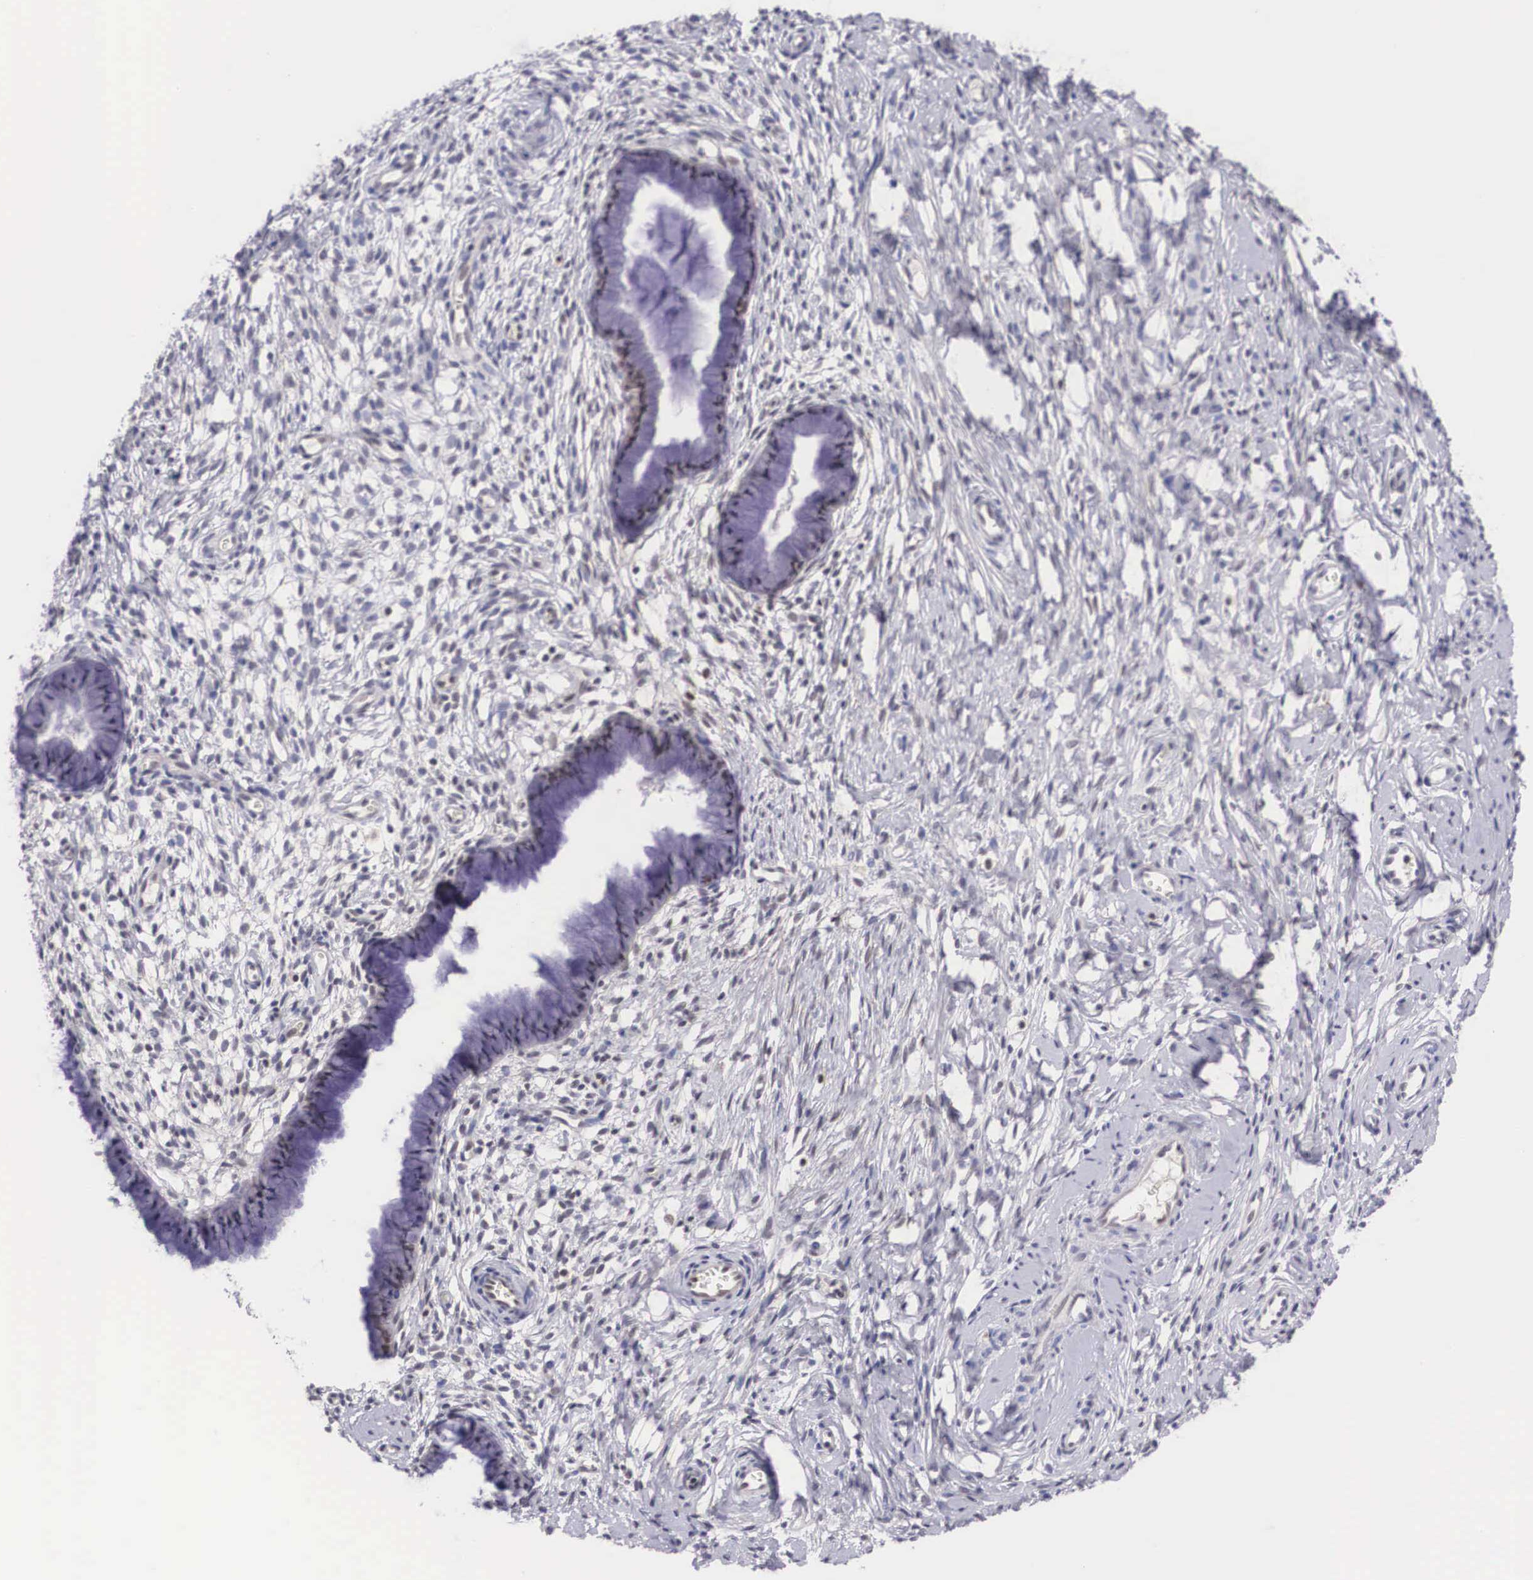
{"staining": {"intensity": "weak", "quantity": "<25%", "location": "nuclear"}, "tissue": "cervix", "cell_type": "Glandular cells", "image_type": "normal", "snomed": [{"axis": "morphology", "description": "Normal tissue, NOS"}, {"axis": "topography", "description": "Cervix"}], "caption": "The histopathology image shows no staining of glandular cells in normal cervix. (DAB immunohistochemistry, high magnification).", "gene": "NINL", "patient": {"sex": "female", "age": 70}}